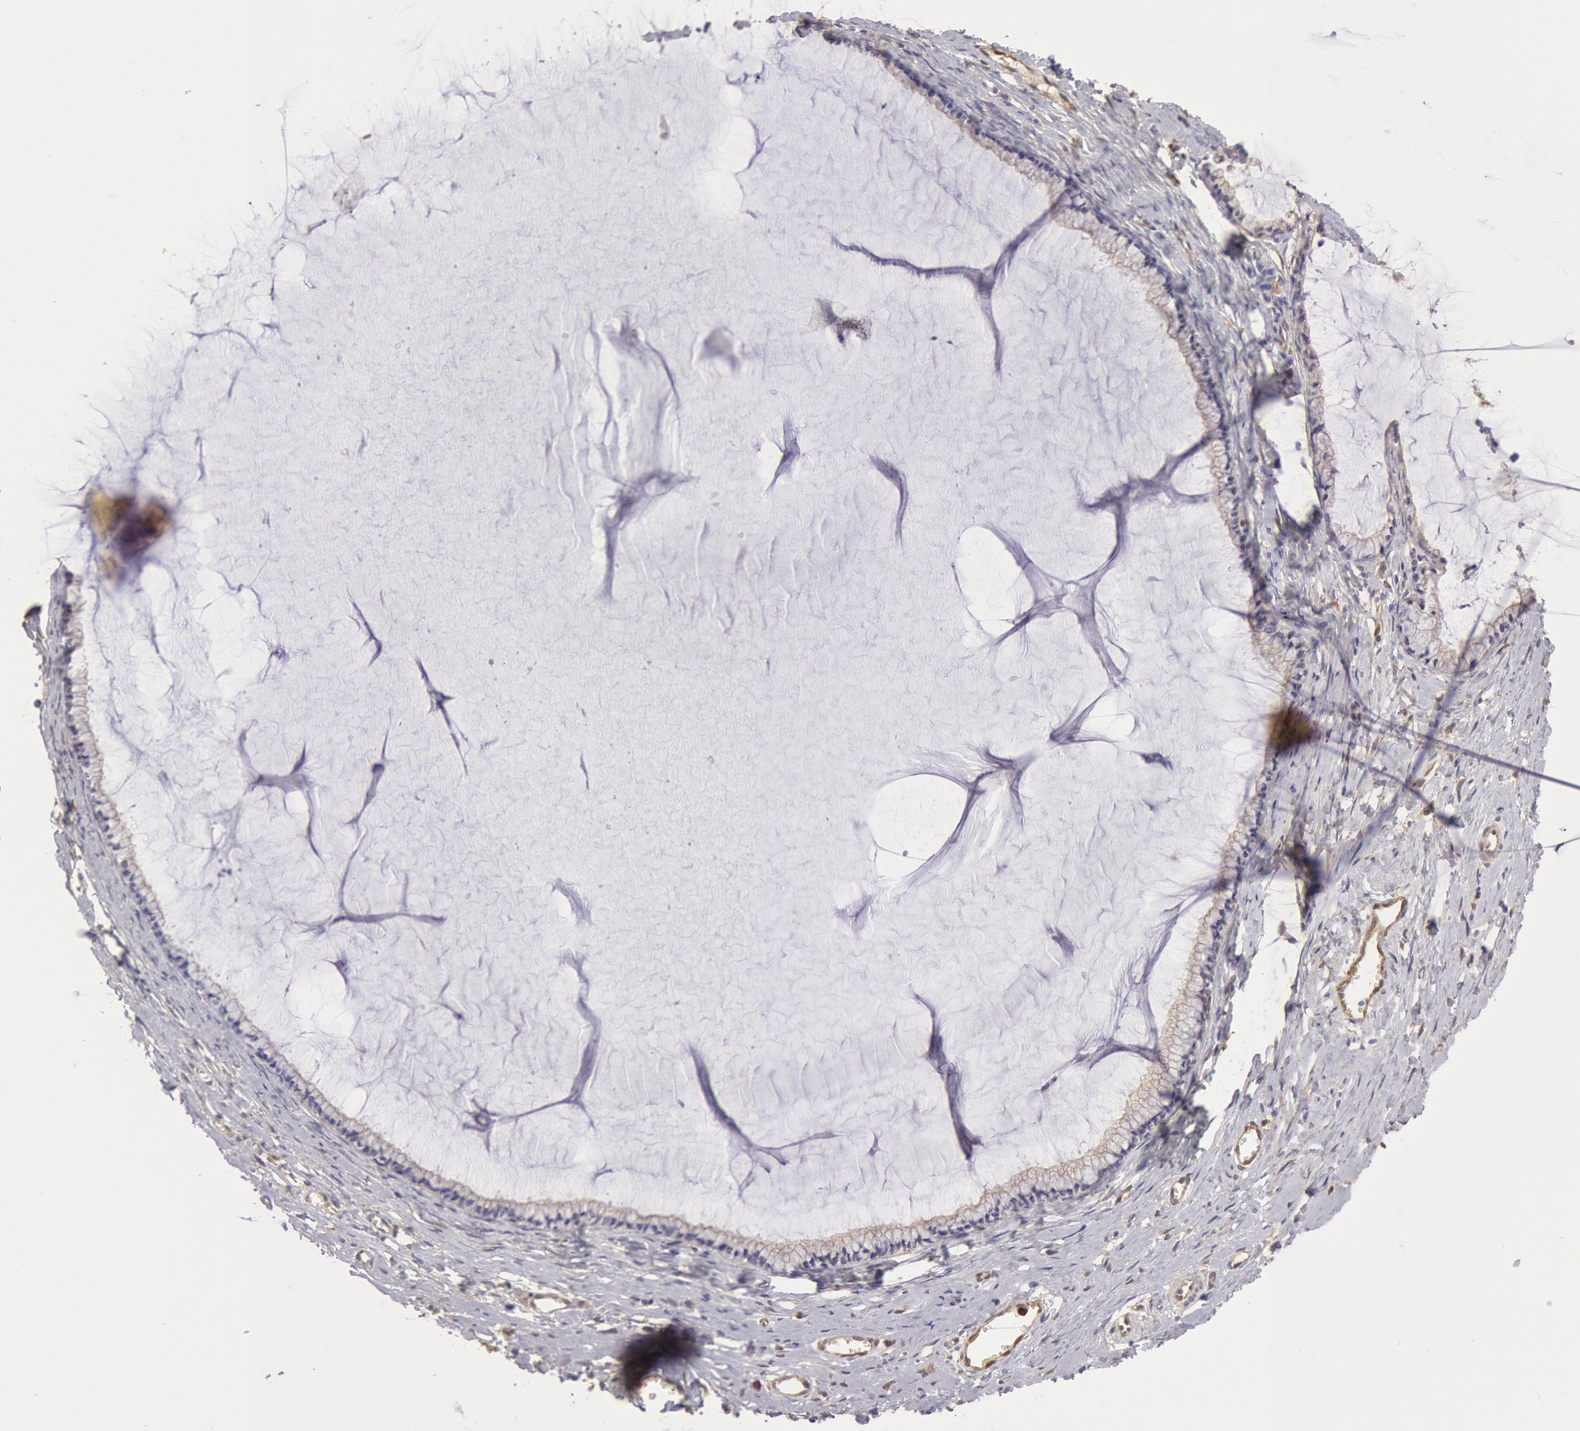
{"staining": {"intensity": "weak", "quantity": "25%-75%", "location": "cytoplasmic/membranous"}, "tissue": "cervix", "cell_type": "Glandular cells", "image_type": "normal", "snomed": [{"axis": "morphology", "description": "Normal tissue, NOS"}, {"axis": "topography", "description": "Cervix"}], "caption": "IHC of normal human cervix displays low levels of weak cytoplasmic/membranous expression in approximately 25%-75% of glandular cells.", "gene": "CCDC50", "patient": {"sex": "female", "age": 40}}